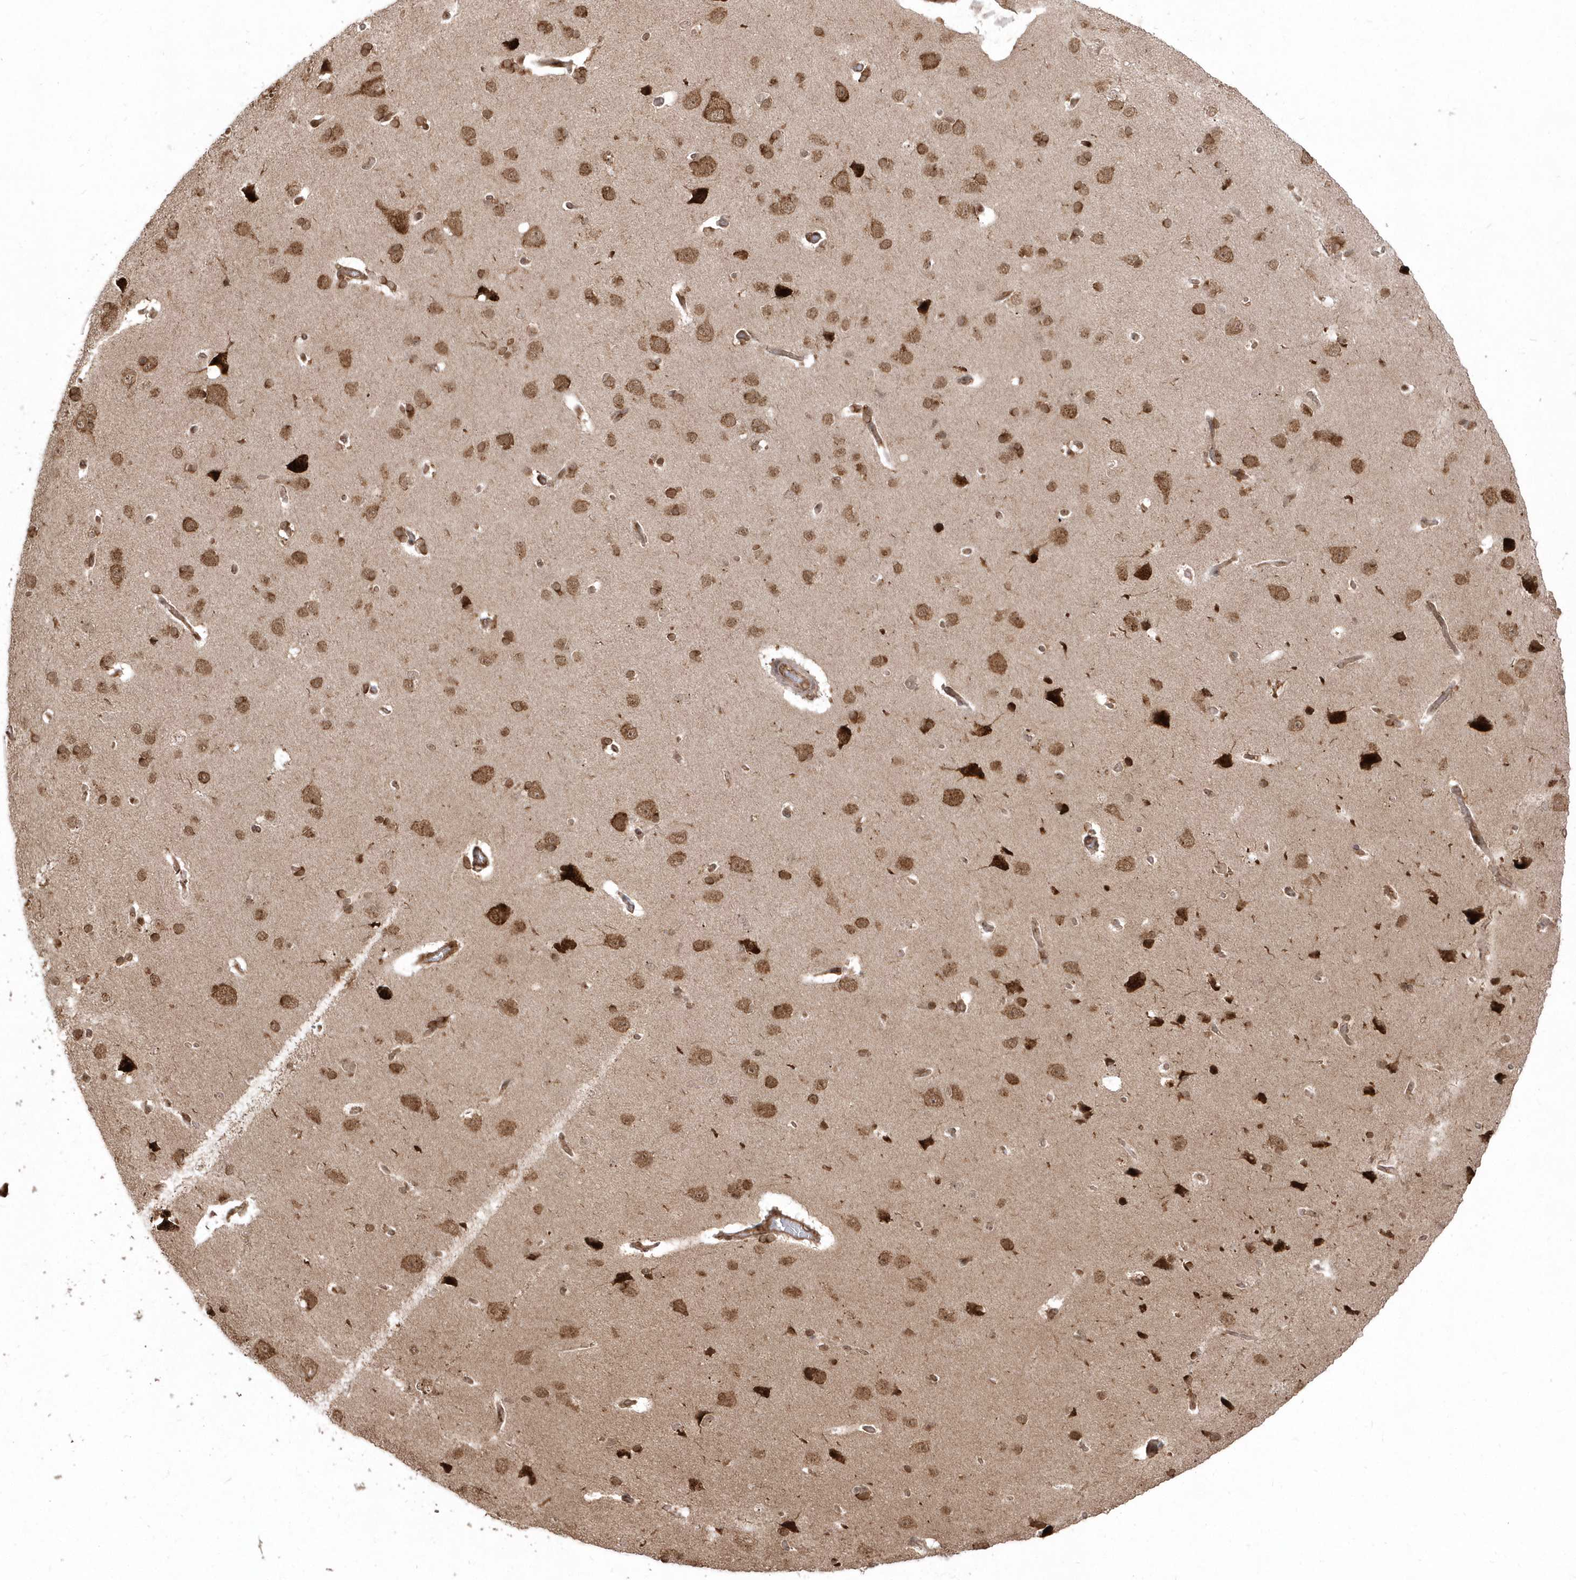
{"staining": {"intensity": "weak", "quantity": ">75%", "location": "cytoplasmic/membranous"}, "tissue": "cerebral cortex", "cell_type": "Endothelial cells", "image_type": "normal", "snomed": [{"axis": "morphology", "description": "Normal tissue, NOS"}, {"axis": "topography", "description": "Cerebral cortex"}], "caption": "Immunohistochemical staining of normal cerebral cortex shows >75% levels of weak cytoplasmic/membranous protein expression in approximately >75% of endothelial cells.", "gene": "EPC2", "patient": {"sex": "male", "age": 62}}